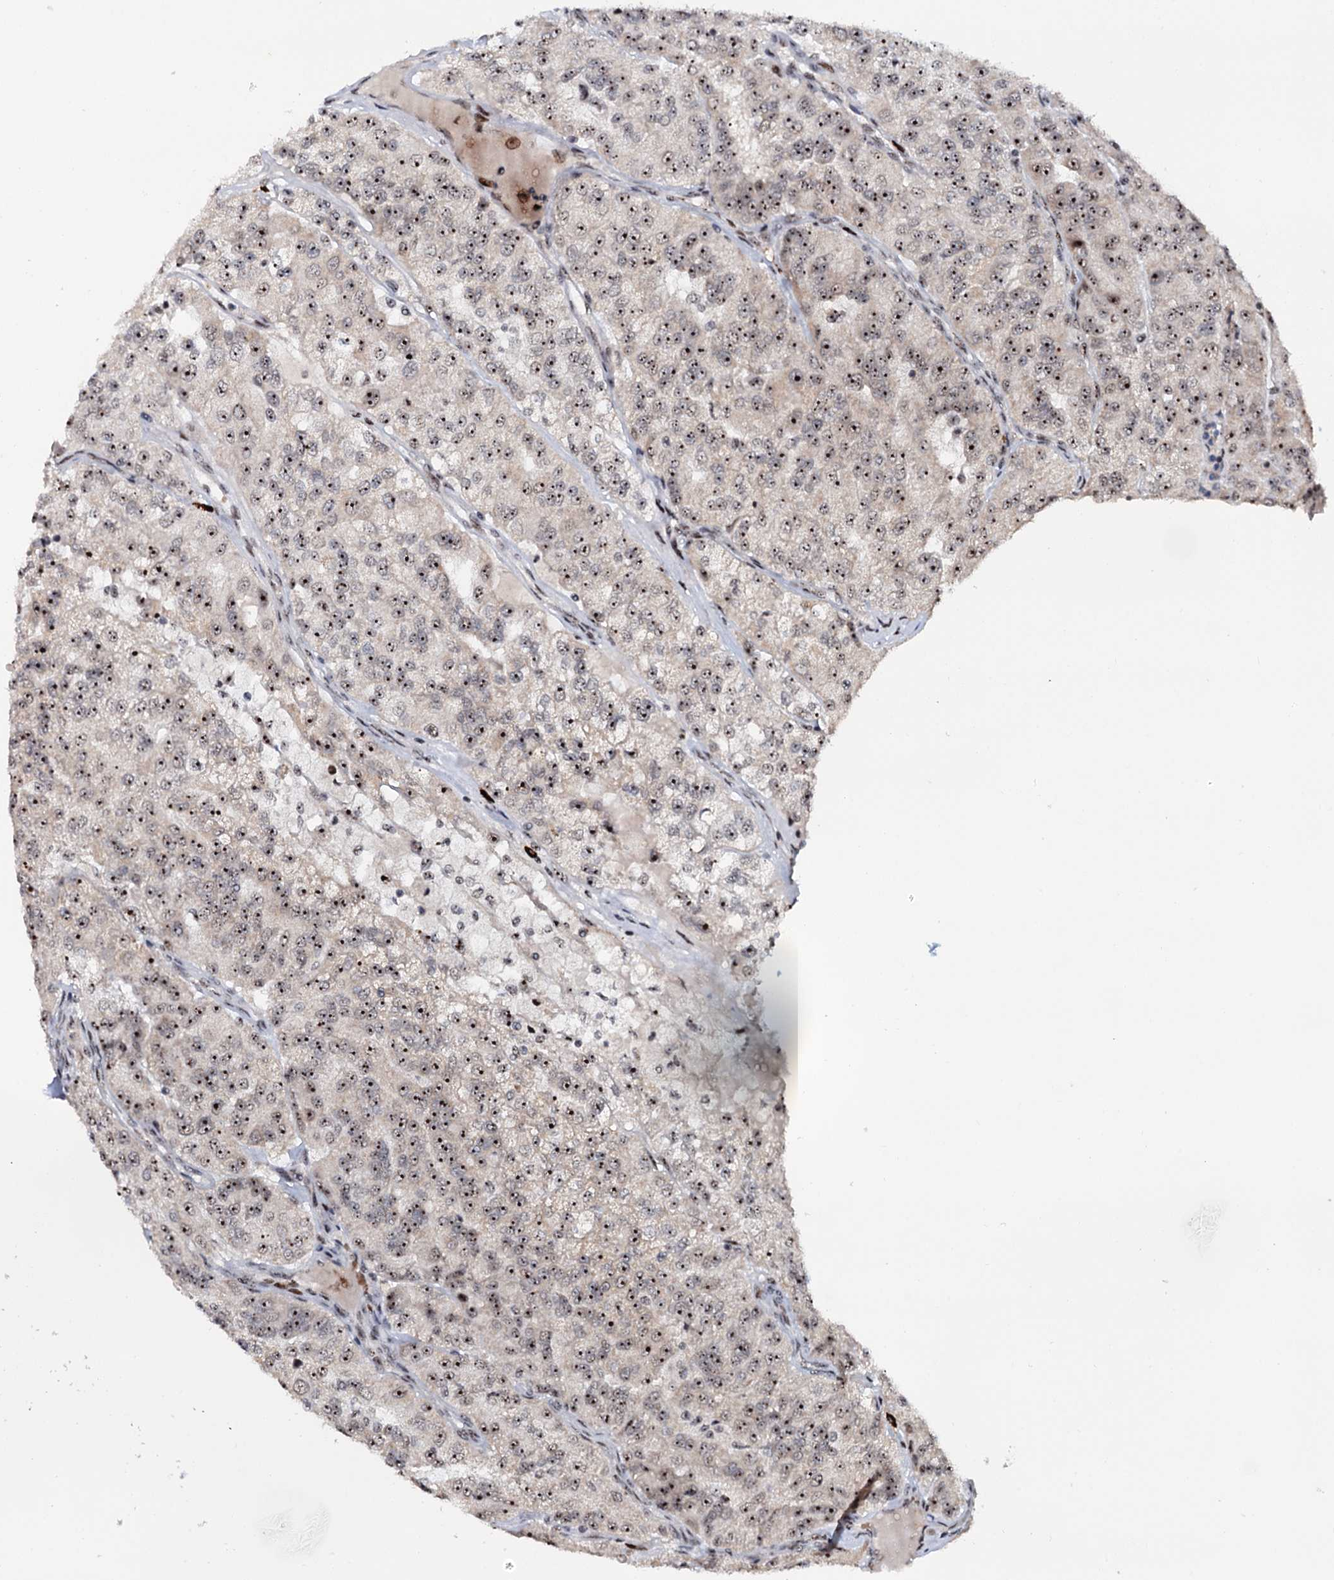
{"staining": {"intensity": "moderate", "quantity": ">75%", "location": "nuclear"}, "tissue": "renal cancer", "cell_type": "Tumor cells", "image_type": "cancer", "snomed": [{"axis": "morphology", "description": "Adenocarcinoma, NOS"}, {"axis": "topography", "description": "Kidney"}], "caption": "DAB (3,3'-diaminobenzidine) immunohistochemical staining of renal cancer demonstrates moderate nuclear protein positivity in approximately >75% of tumor cells. (DAB IHC with brightfield microscopy, high magnification).", "gene": "NEUROG3", "patient": {"sex": "female", "age": 63}}